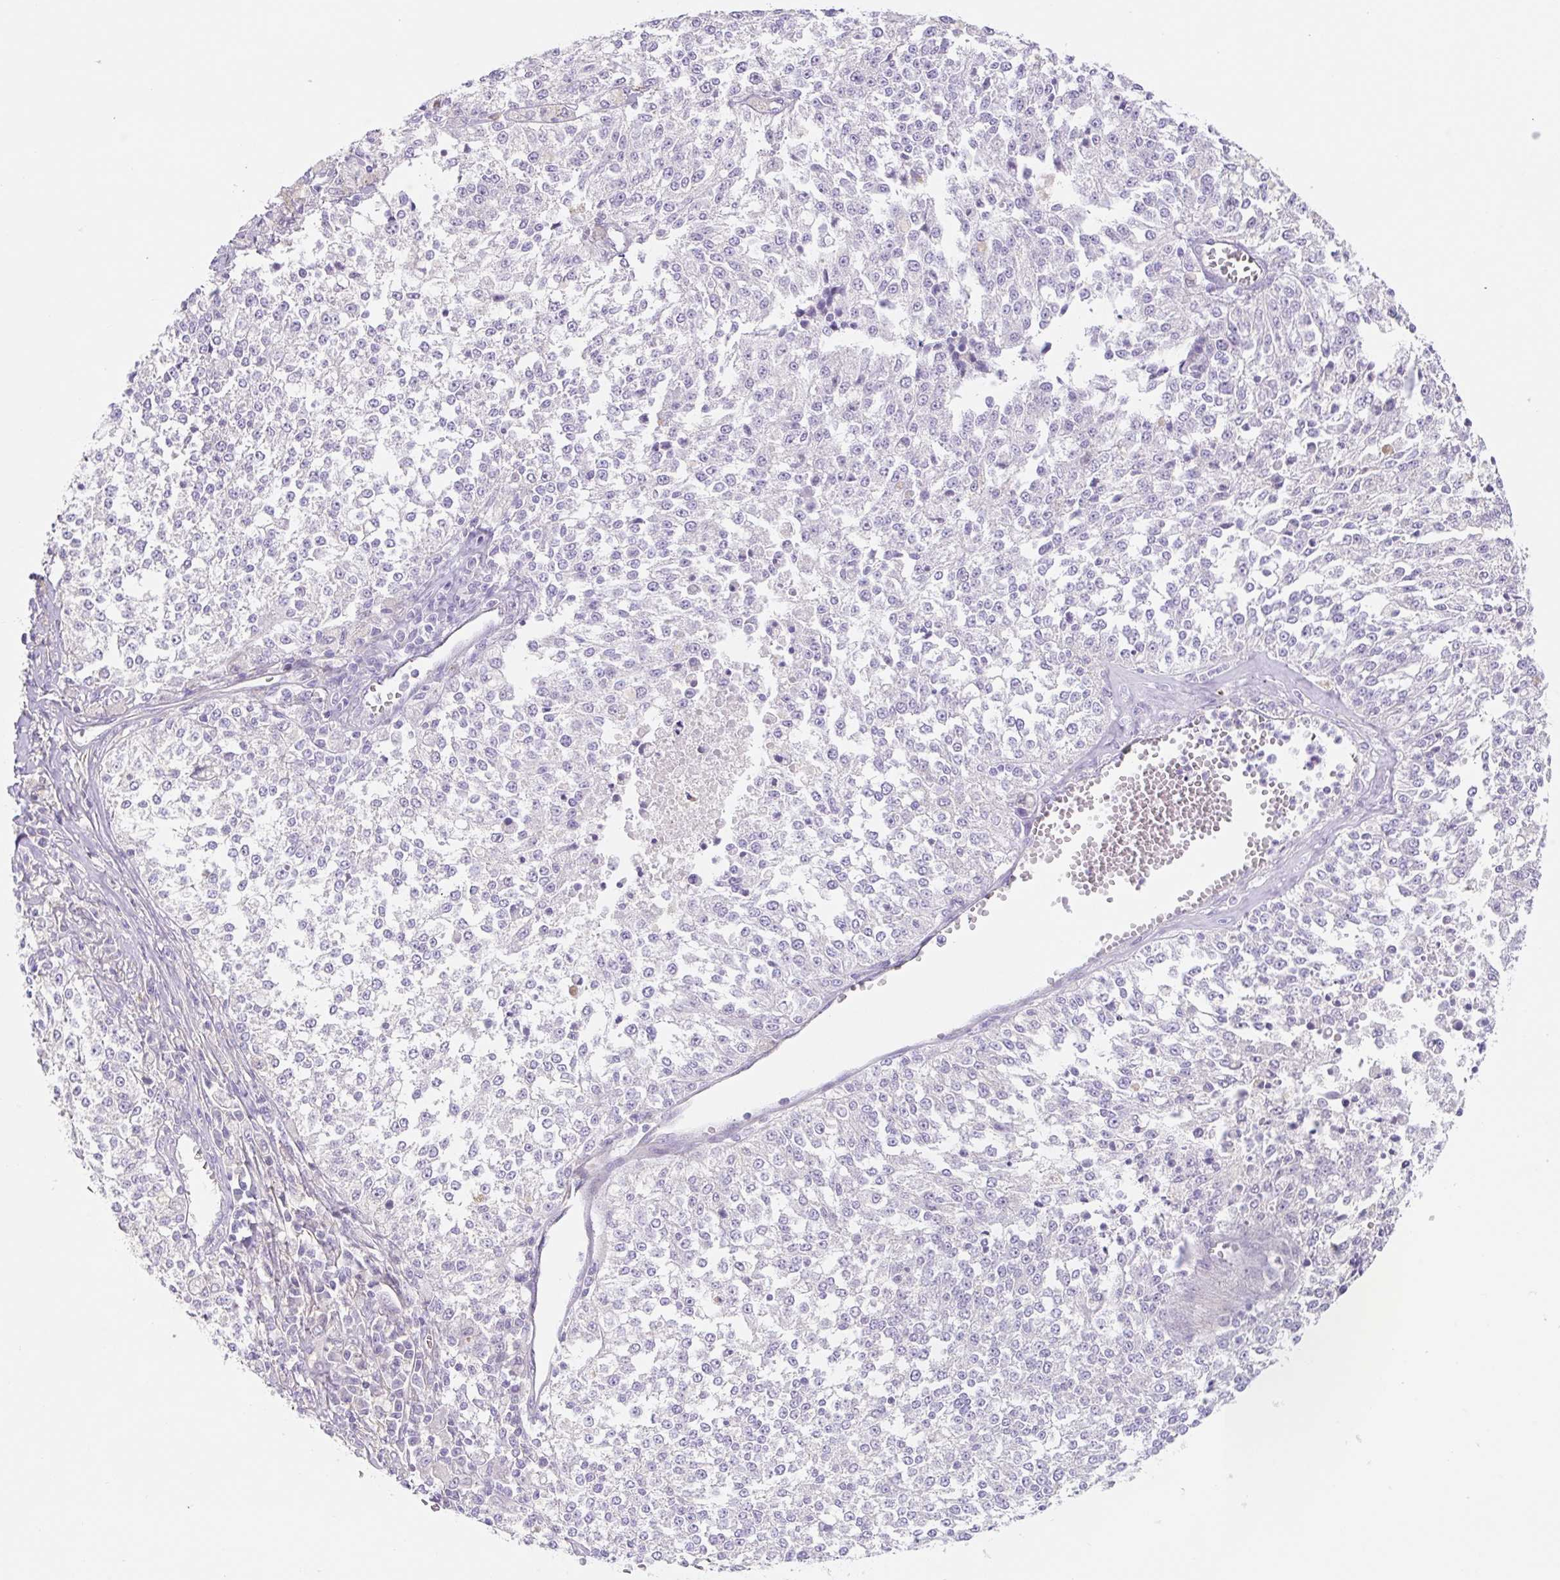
{"staining": {"intensity": "negative", "quantity": "none", "location": "none"}, "tissue": "melanoma", "cell_type": "Tumor cells", "image_type": "cancer", "snomed": [{"axis": "morphology", "description": "Malignant melanoma, NOS"}, {"axis": "topography", "description": "Skin"}], "caption": "High magnification brightfield microscopy of malignant melanoma stained with DAB (3,3'-diaminobenzidine) (brown) and counterstained with hematoxylin (blue): tumor cells show no significant expression.", "gene": "LYVE1", "patient": {"sex": "female", "age": 64}}